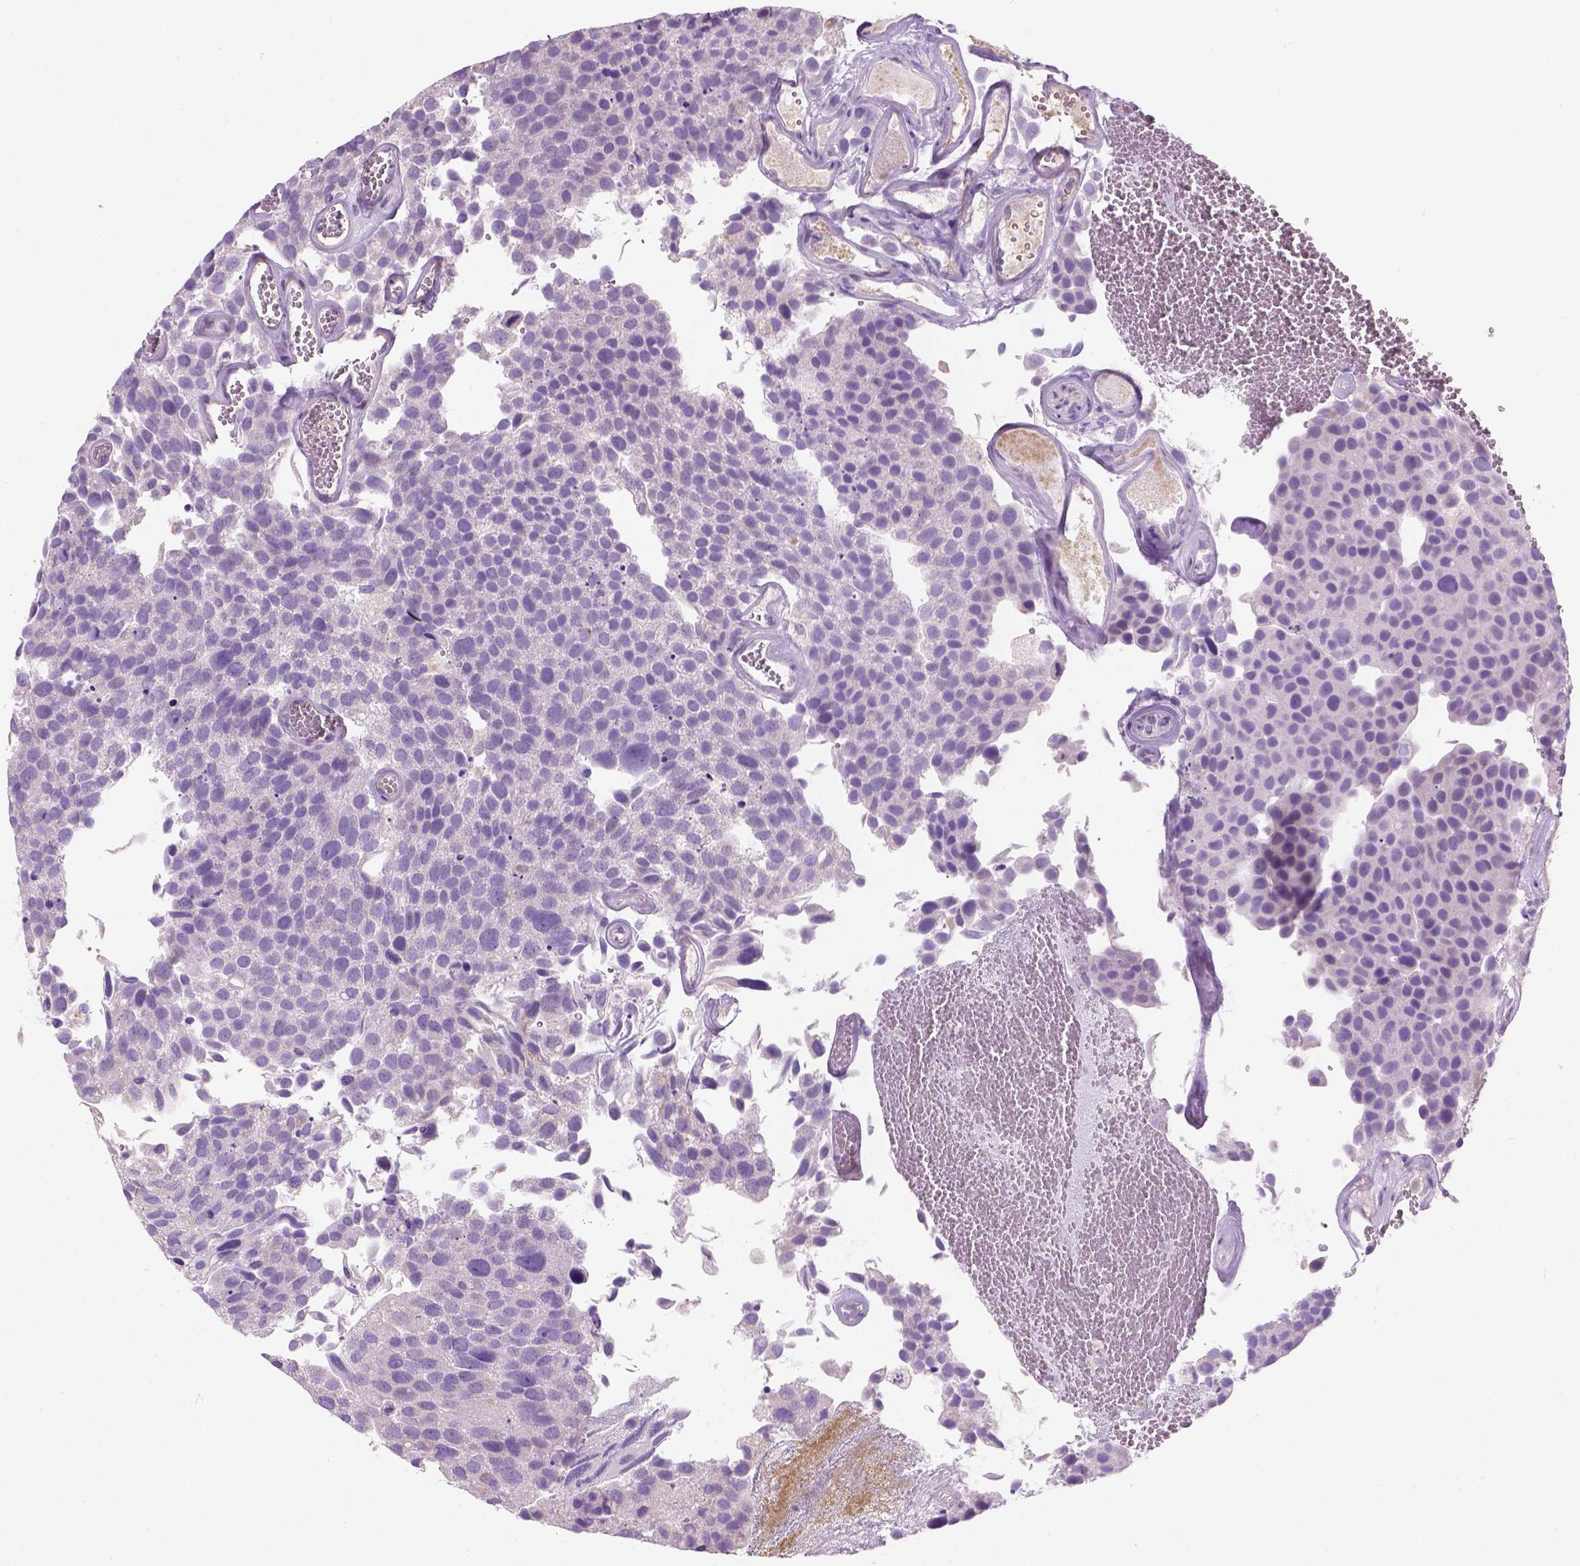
{"staining": {"intensity": "negative", "quantity": "none", "location": "none"}, "tissue": "urothelial cancer", "cell_type": "Tumor cells", "image_type": "cancer", "snomed": [{"axis": "morphology", "description": "Urothelial carcinoma, Low grade"}, {"axis": "topography", "description": "Urinary bladder"}], "caption": "Human urothelial cancer stained for a protein using immunohistochemistry demonstrates no staining in tumor cells.", "gene": "CD84", "patient": {"sex": "female", "age": 69}}